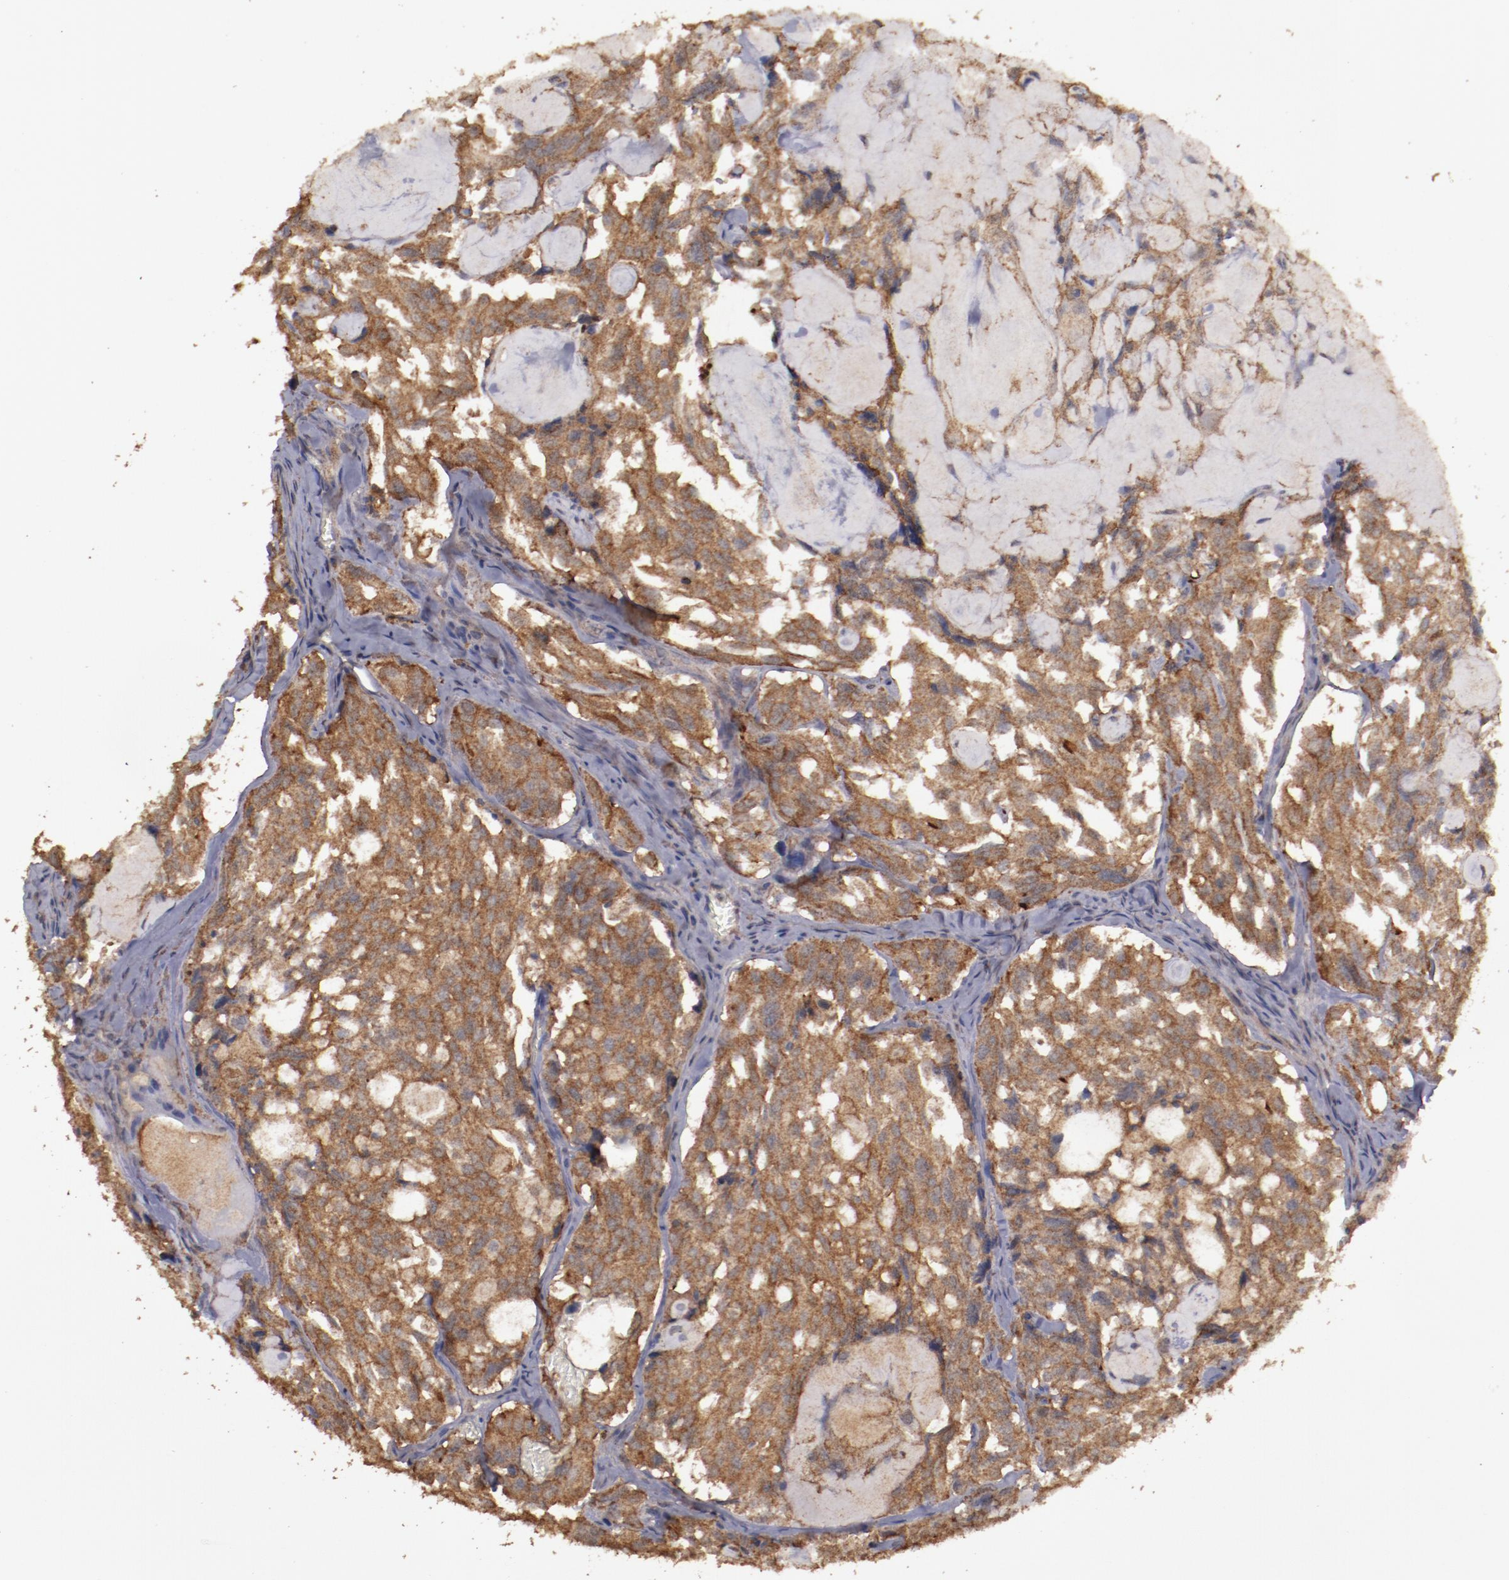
{"staining": {"intensity": "moderate", "quantity": ">75%", "location": "cytoplasmic/membranous"}, "tissue": "thyroid cancer", "cell_type": "Tumor cells", "image_type": "cancer", "snomed": [{"axis": "morphology", "description": "Carcinoma, NOS"}, {"axis": "morphology", "description": "Carcinoid, malignant, NOS"}, {"axis": "topography", "description": "Thyroid gland"}], "caption": "High-power microscopy captured an immunohistochemistry (IHC) micrograph of carcinoma (thyroid), revealing moderate cytoplasmic/membranous staining in approximately >75% of tumor cells.", "gene": "FAT1", "patient": {"sex": "male", "age": 33}}